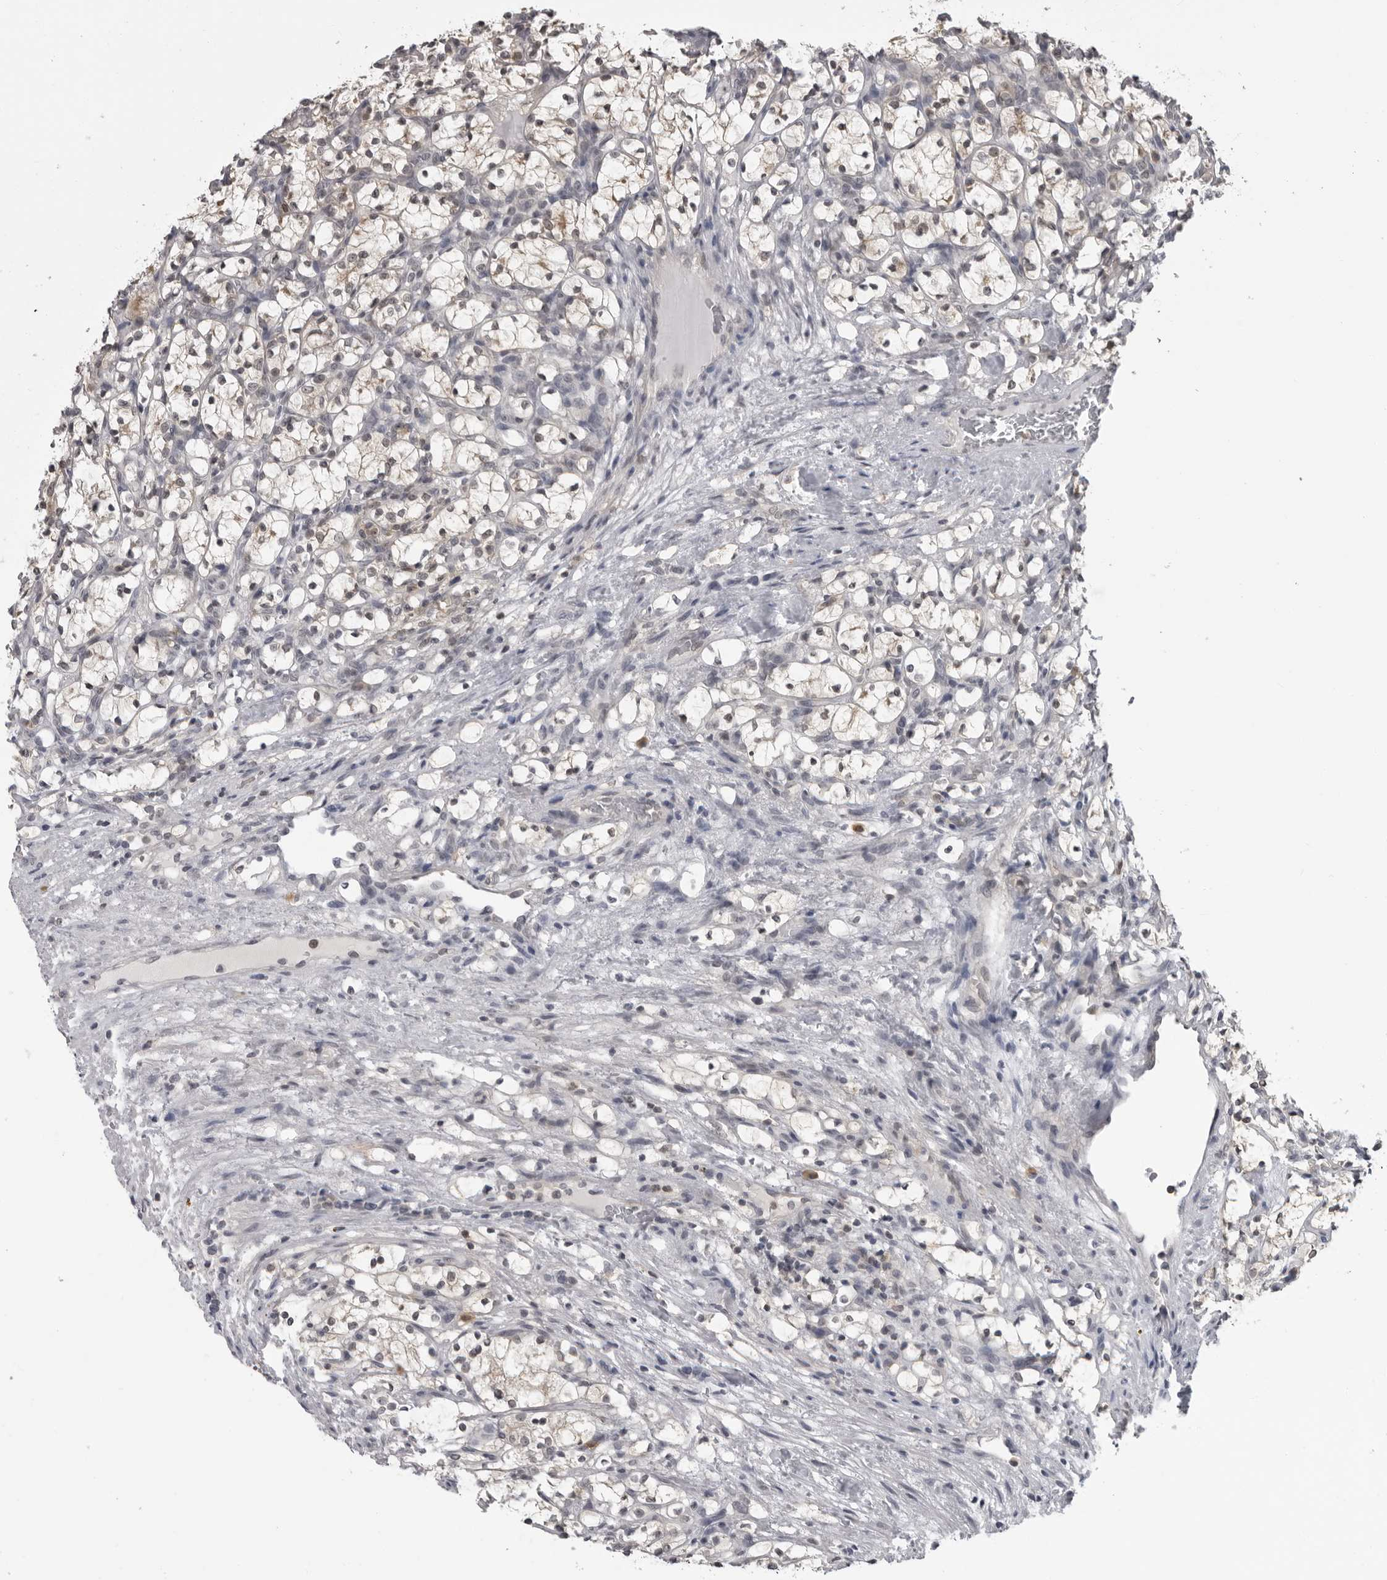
{"staining": {"intensity": "weak", "quantity": "<25%", "location": "cytoplasmic/membranous"}, "tissue": "renal cancer", "cell_type": "Tumor cells", "image_type": "cancer", "snomed": [{"axis": "morphology", "description": "Adenocarcinoma, NOS"}, {"axis": "topography", "description": "Kidney"}], "caption": "Immunohistochemistry histopathology image of human renal cancer (adenocarcinoma) stained for a protein (brown), which demonstrates no staining in tumor cells. (Stains: DAB (3,3'-diaminobenzidine) immunohistochemistry (IHC) with hematoxylin counter stain, Microscopy: brightfield microscopy at high magnification).", "gene": "PDCL3", "patient": {"sex": "female", "age": 69}}